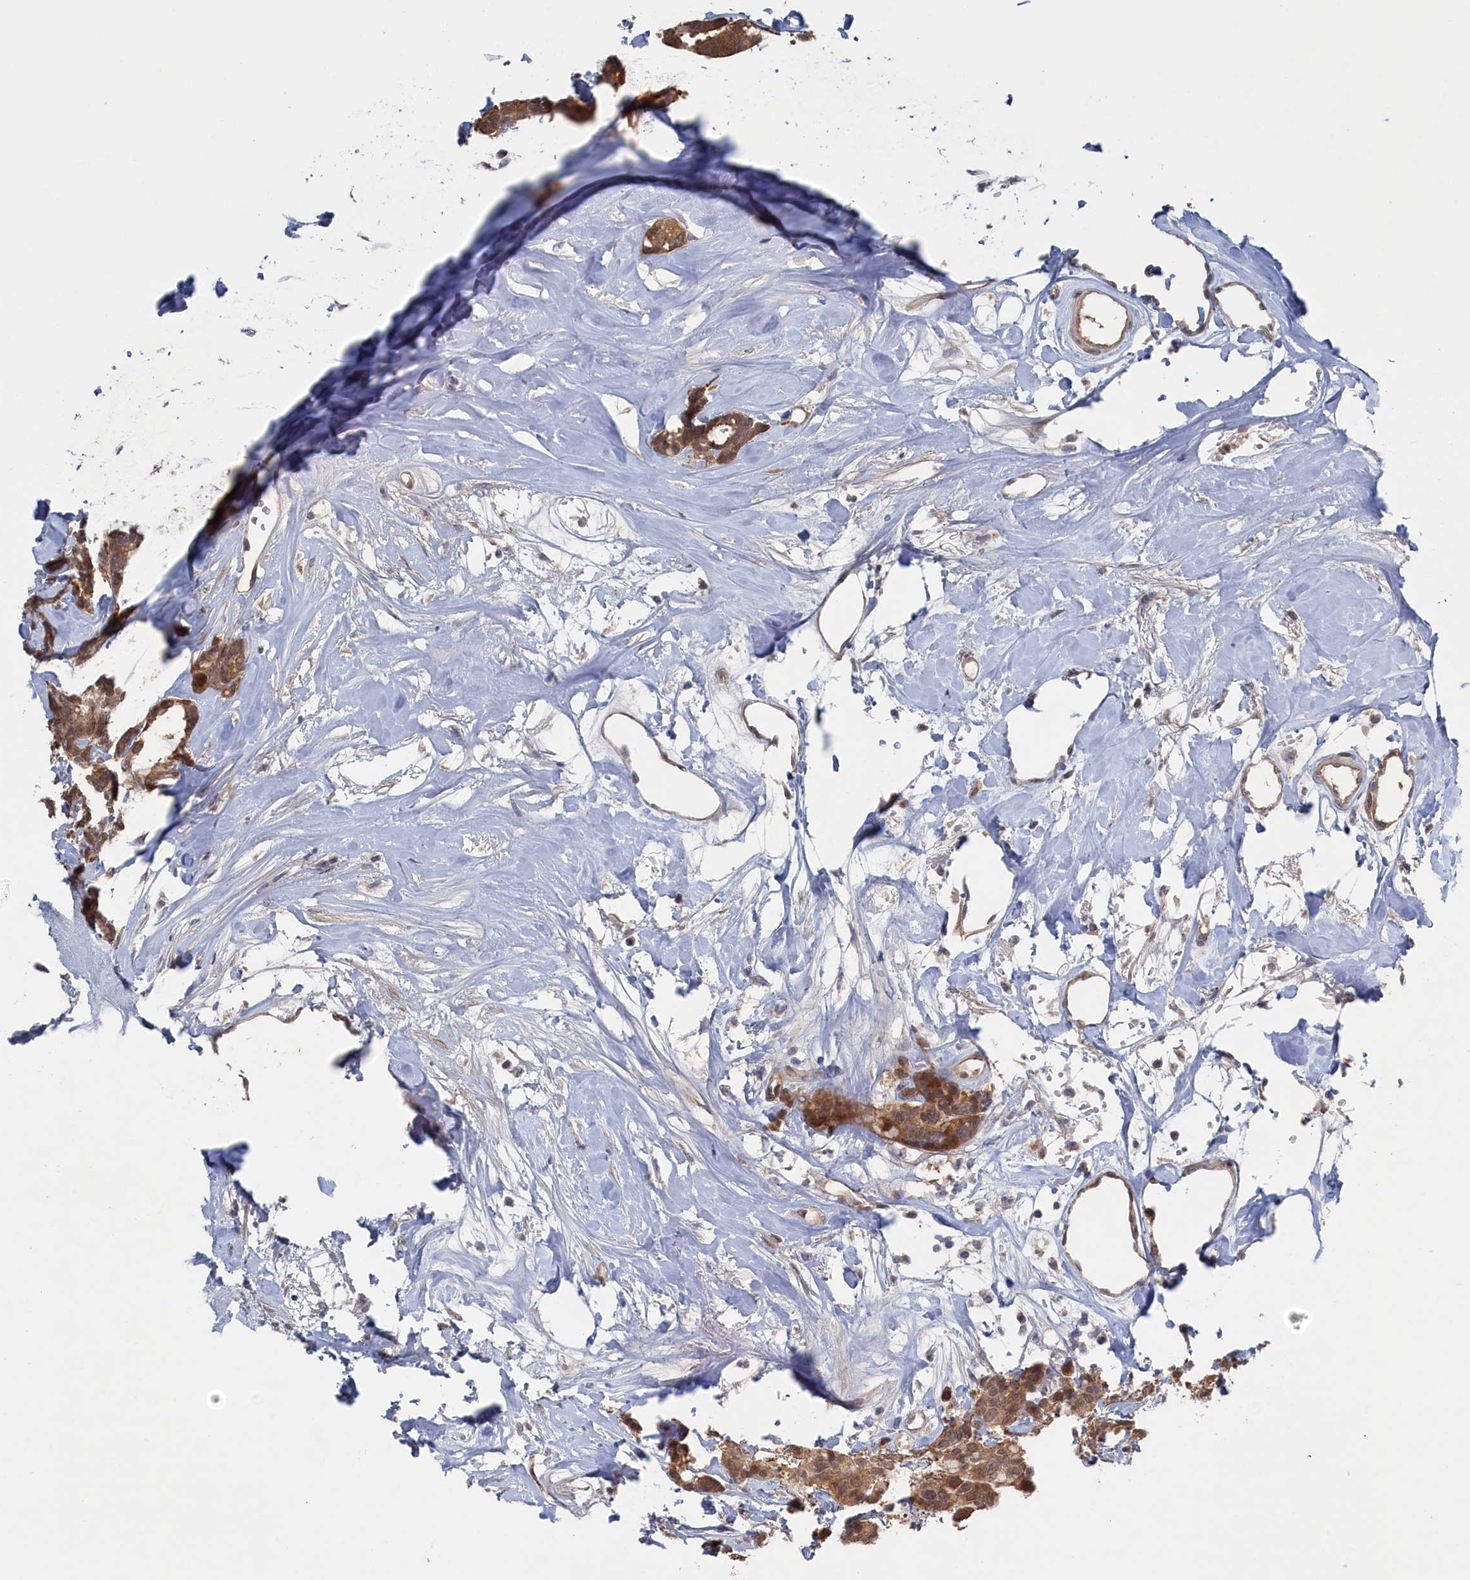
{"staining": {"intensity": "moderate", "quantity": ">75%", "location": "cytoplasmic/membranous,nuclear"}, "tissue": "breast cancer", "cell_type": "Tumor cells", "image_type": "cancer", "snomed": [{"axis": "morphology", "description": "Duct carcinoma"}, {"axis": "topography", "description": "Breast"}], "caption": "Immunohistochemical staining of breast cancer reveals medium levels of moderate cytoplasmic/membranous and nuclear staining in approximately >75% of tumor cells.", "gene": "IRGQ", "patient": {"sex": "female", "age": 87}}